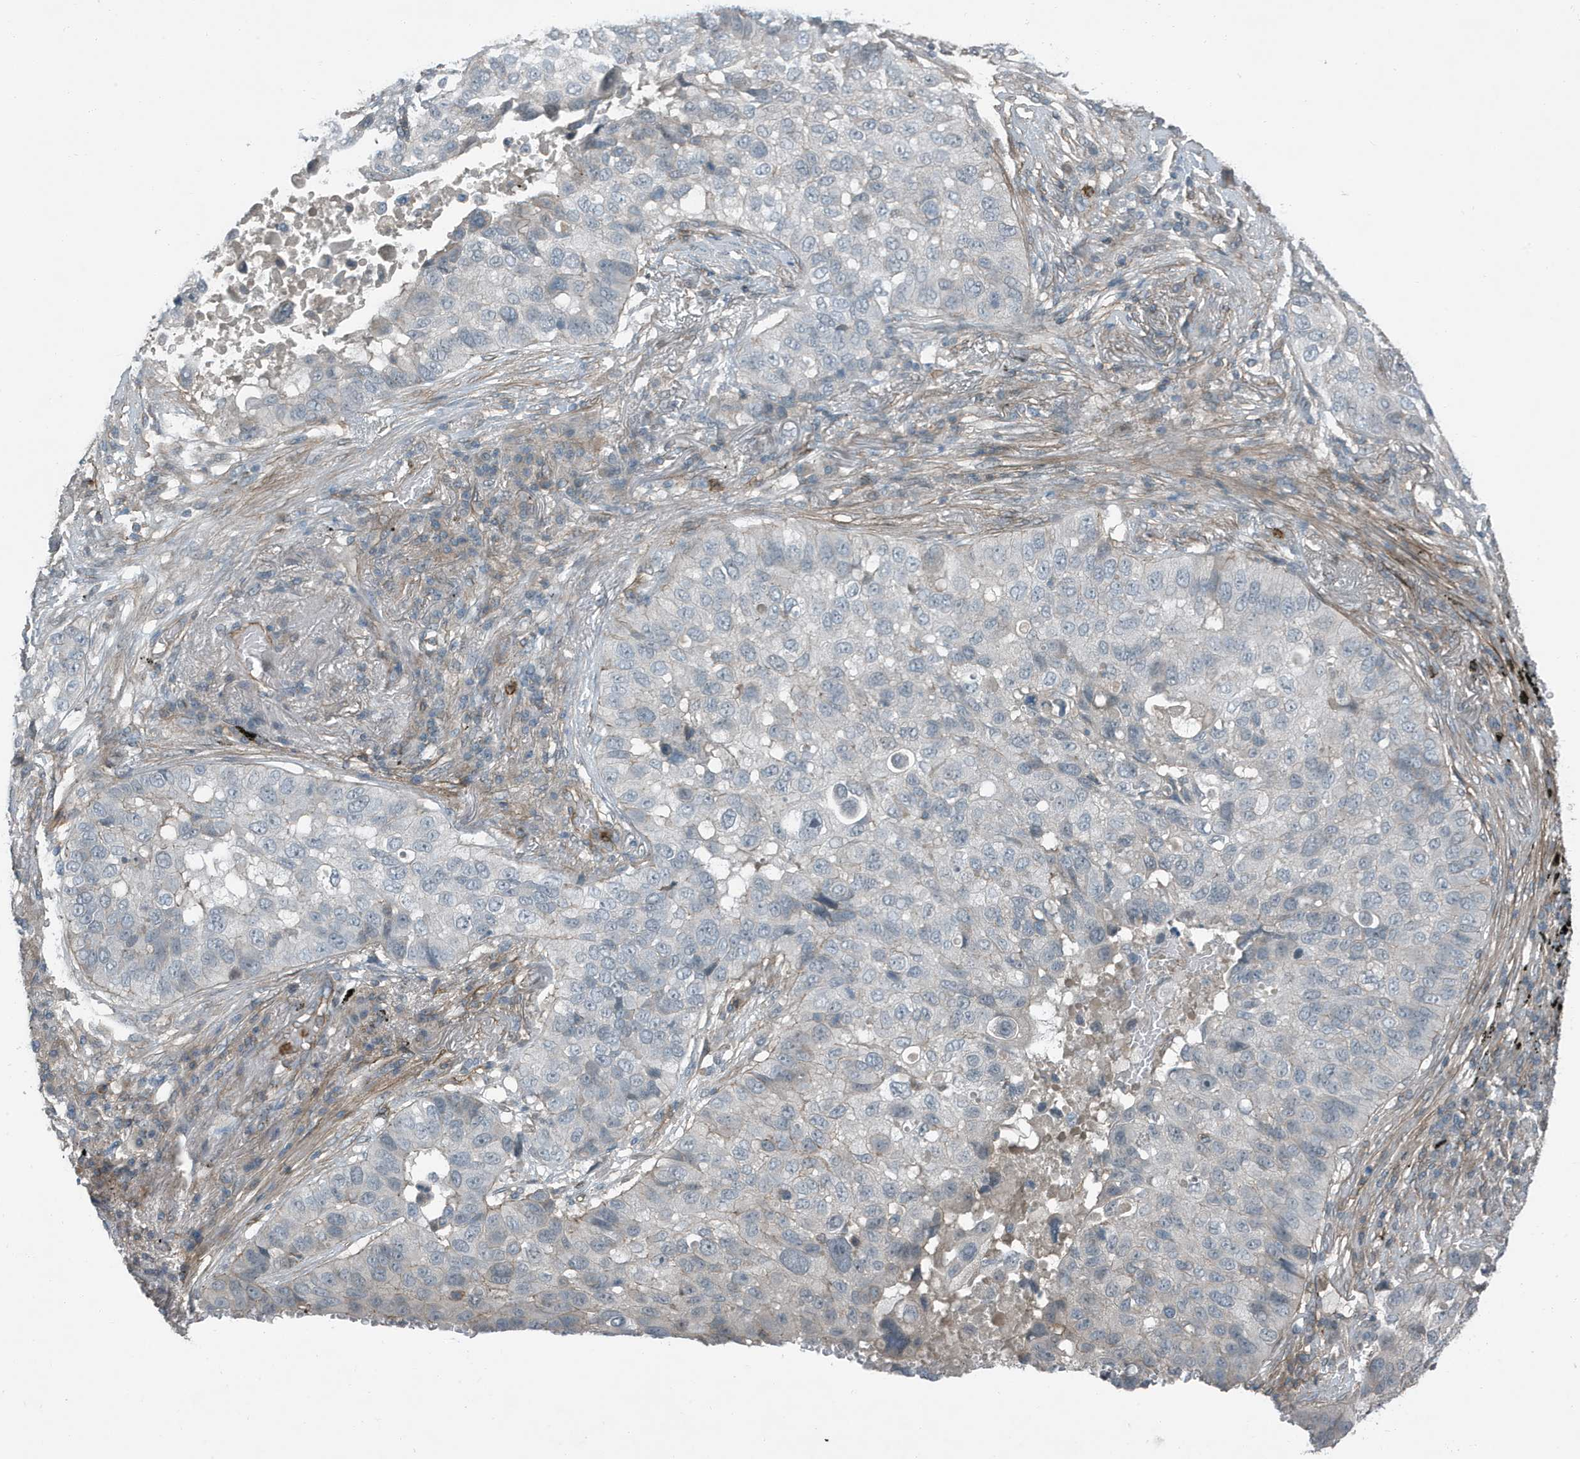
{"staining": {"intensity": "negative", "quantity": "none", "location": "none"}, "tissue": "lung cancer", "cell_type": "Tumor cells", "image_type": "cancer", "snomed": [{"axis": "morphology", "description": "Squamous cell carcinoma, NOS"}, {"axis": "topography", "description": "Lung"}], "caption": "The image exhibits no staining of tumor cells in lung cancer (squamous cell carcinoma).", "gene": "DAPP1", "patient": {"sex": "male", "age": 57}}